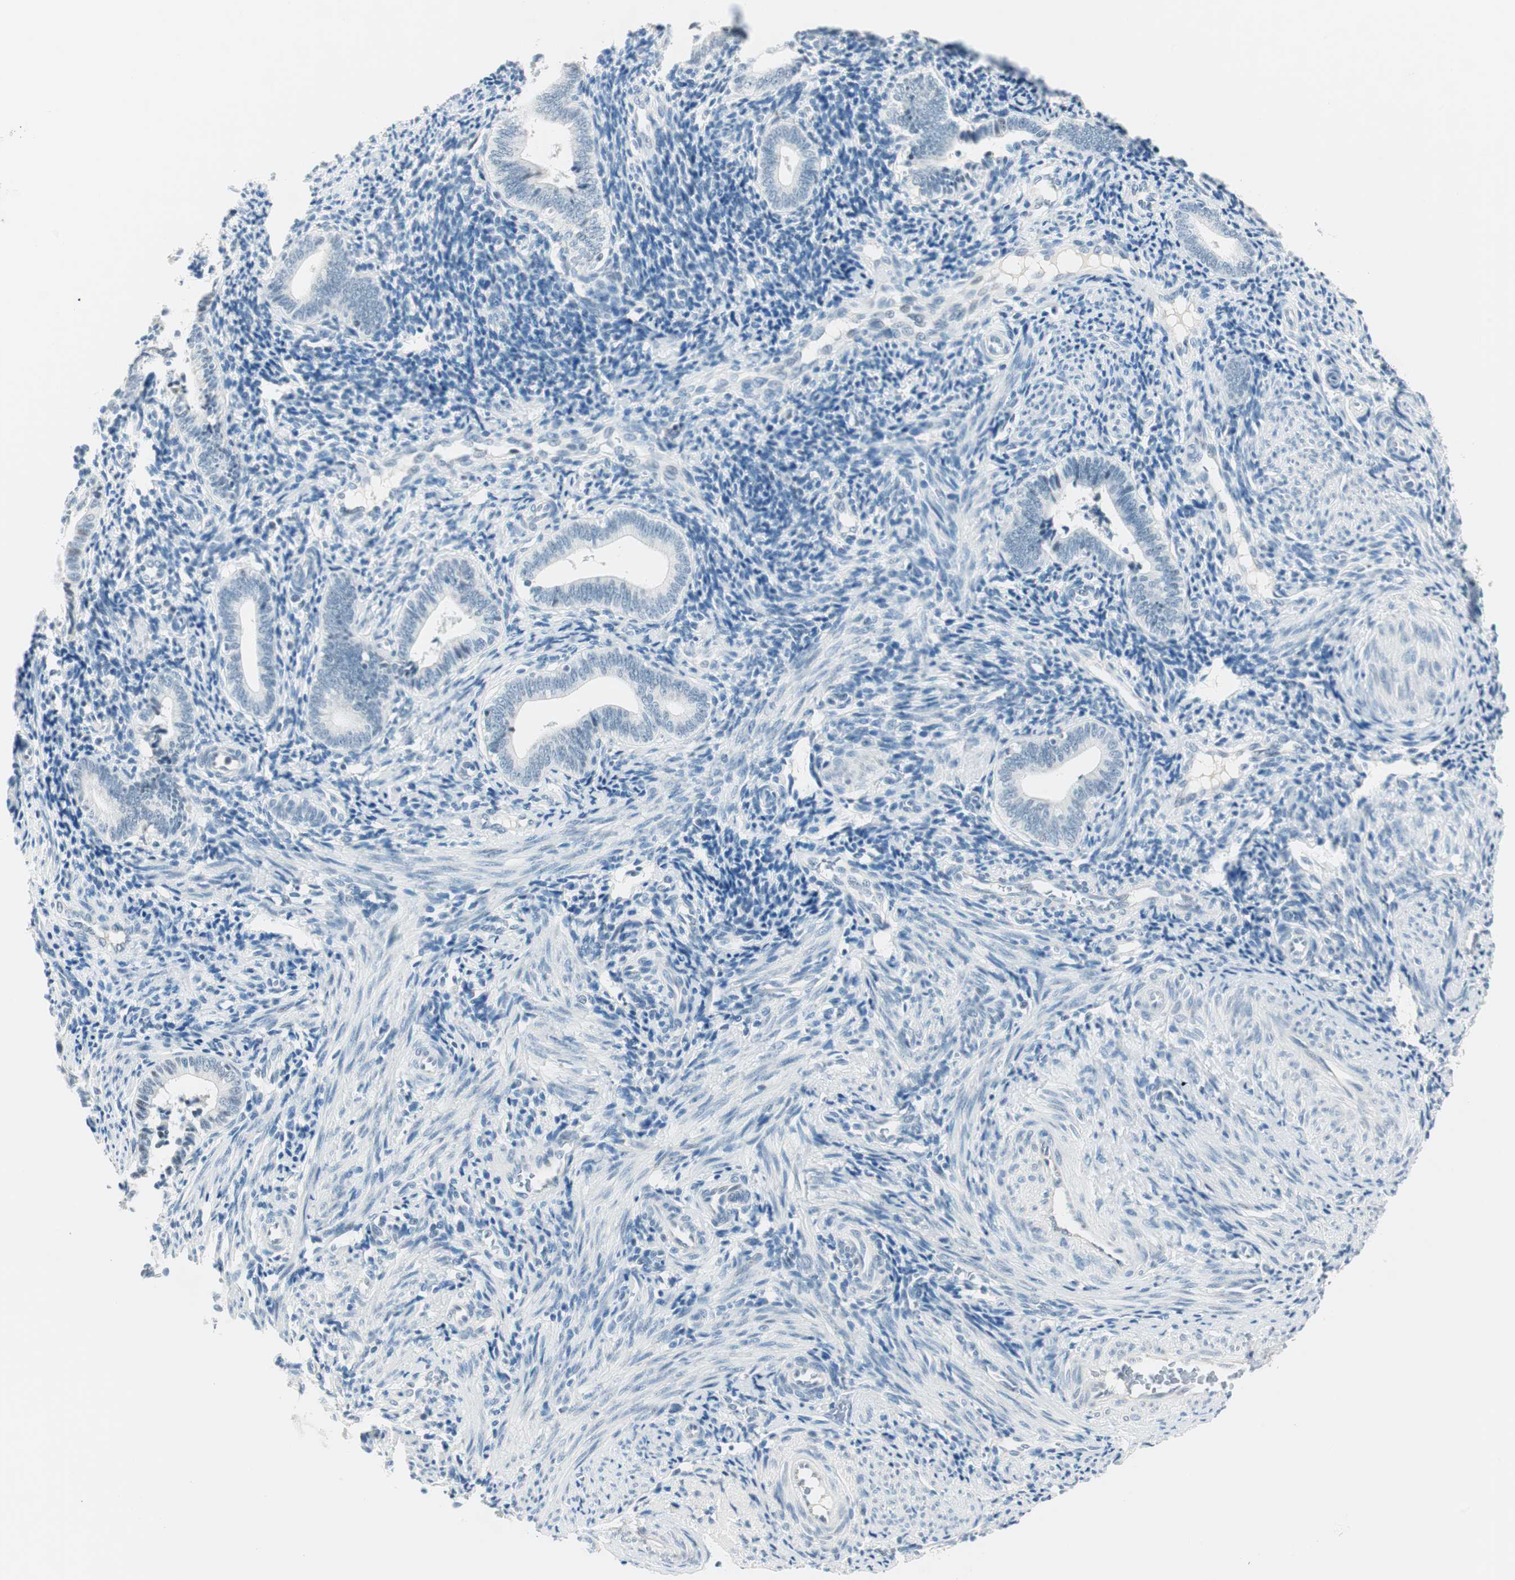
{"staining": {"intensity": "negative", "quantity": "none", "location": "none"}, "tissue": "endometrium", "cell_type": "Cells in endometrial stroma", "image_type": "normal", "snomed": [{"axis": "morphology", "description": "Normal tissue, NOS"}, {"axis": "topography", "description": "Uterus"}, {"axis": "topography", "description": "Endometrium"}], "caption": "This is a image of immunohistochemistry staining of unremarkable endometrium, which shows no positivity in cells in endometrial stroma. (Immunohistochemistry (ihc), brightfield microscopy, high magnification).", "gene": "HOXB13", "patient": {"sex": "female", "age": 33}}